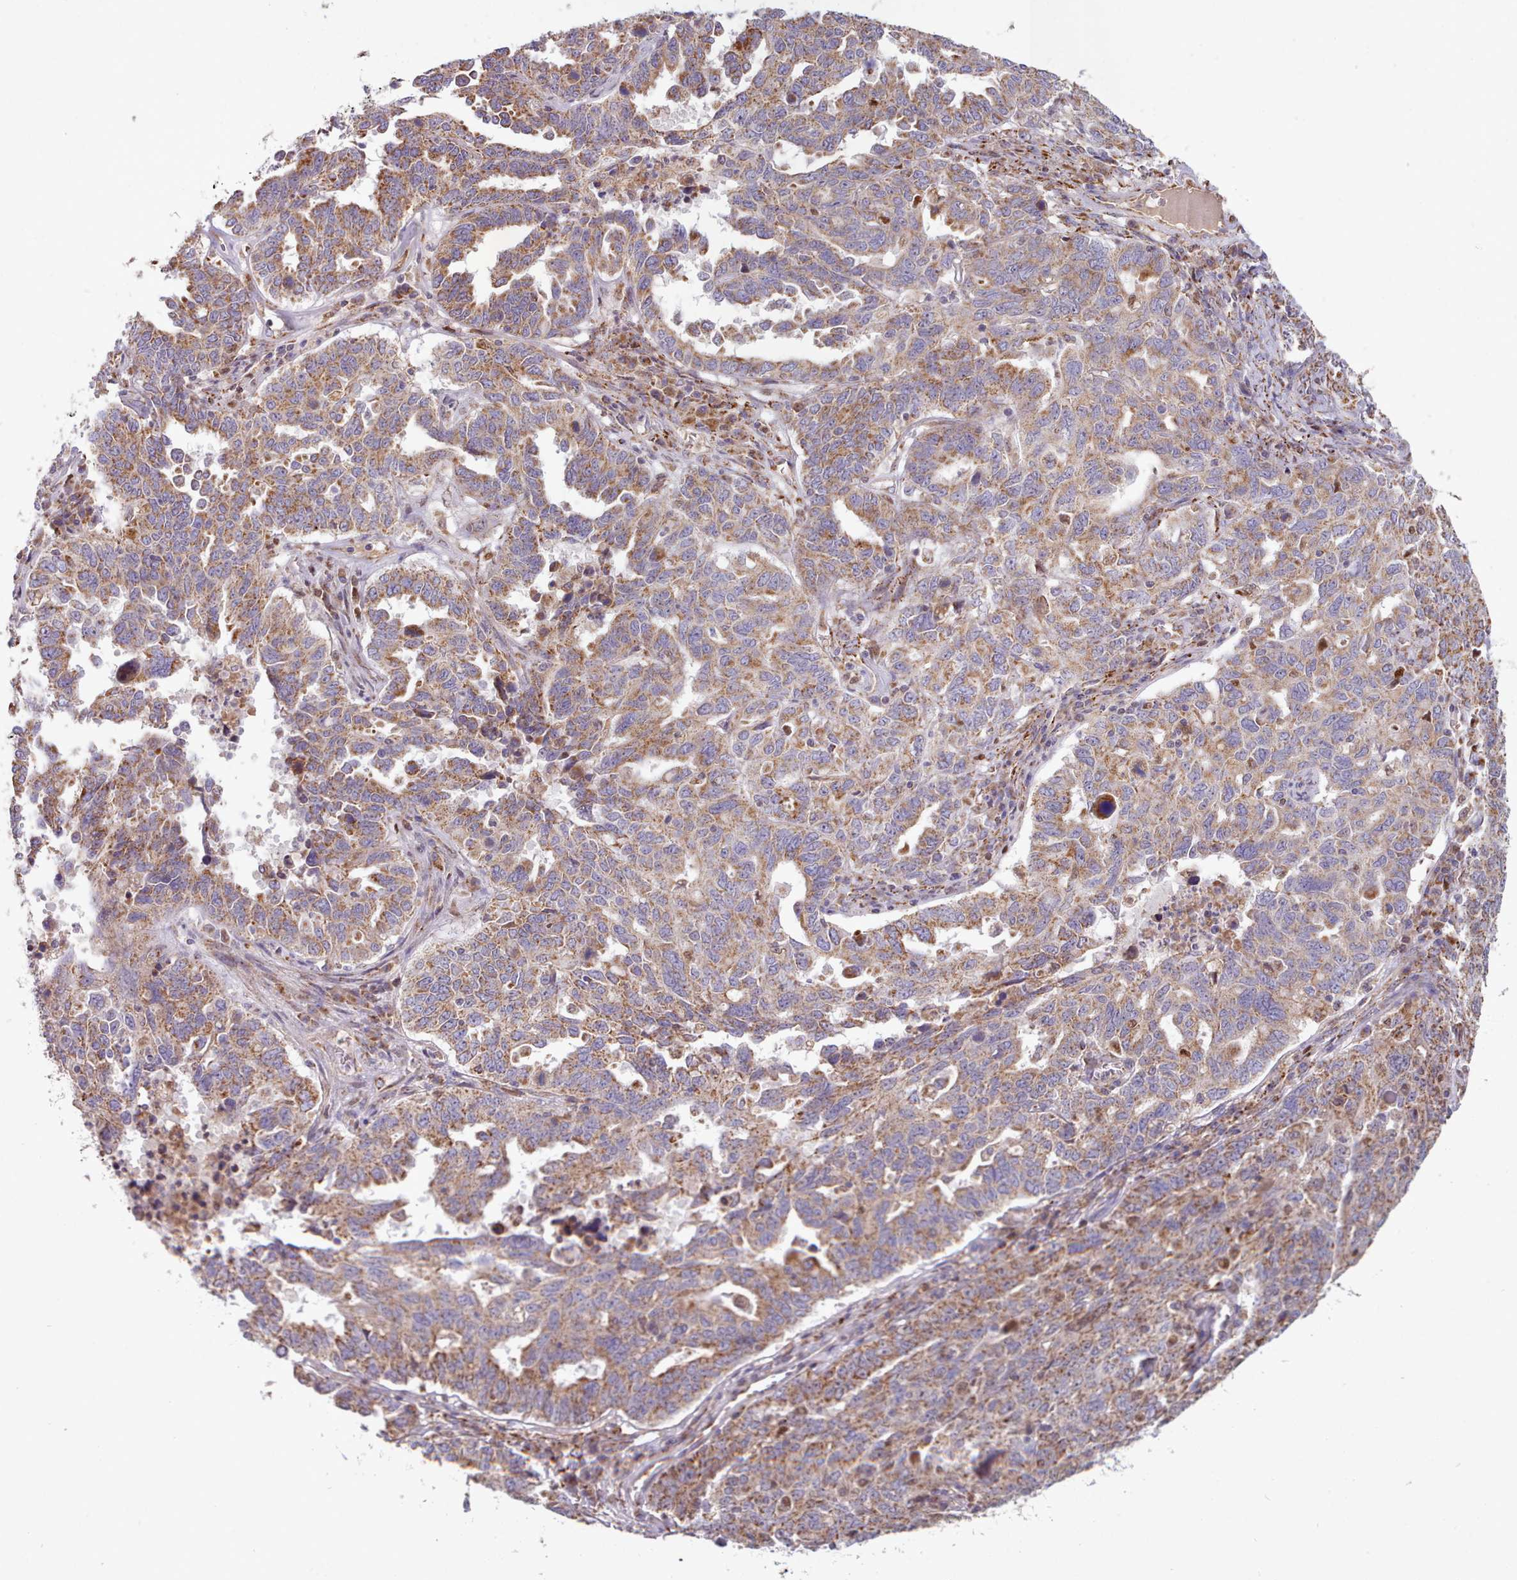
{"staining": {"intensity": "moderate", "quantity": ">75%", "location": "cytoplasmic/membranous"}, "tissue": "ovarian cancer", "cell_type": "Tumor cells", "image_type": "cancer", "snomed": [{"axis": "morphology", "description": "Carcinoma, endometroid"}, {"axis": "topography", "description": "Ovary"}], "caption": "Immunohistochemical staining of ovarian endometroid carcinoma exhibits medium levels of moderate cytoplasmic/membranous expression in approximately >75% of tumor cells.", "gene": "HSDL2", "patient": {"sex": "female", "age": 62}}